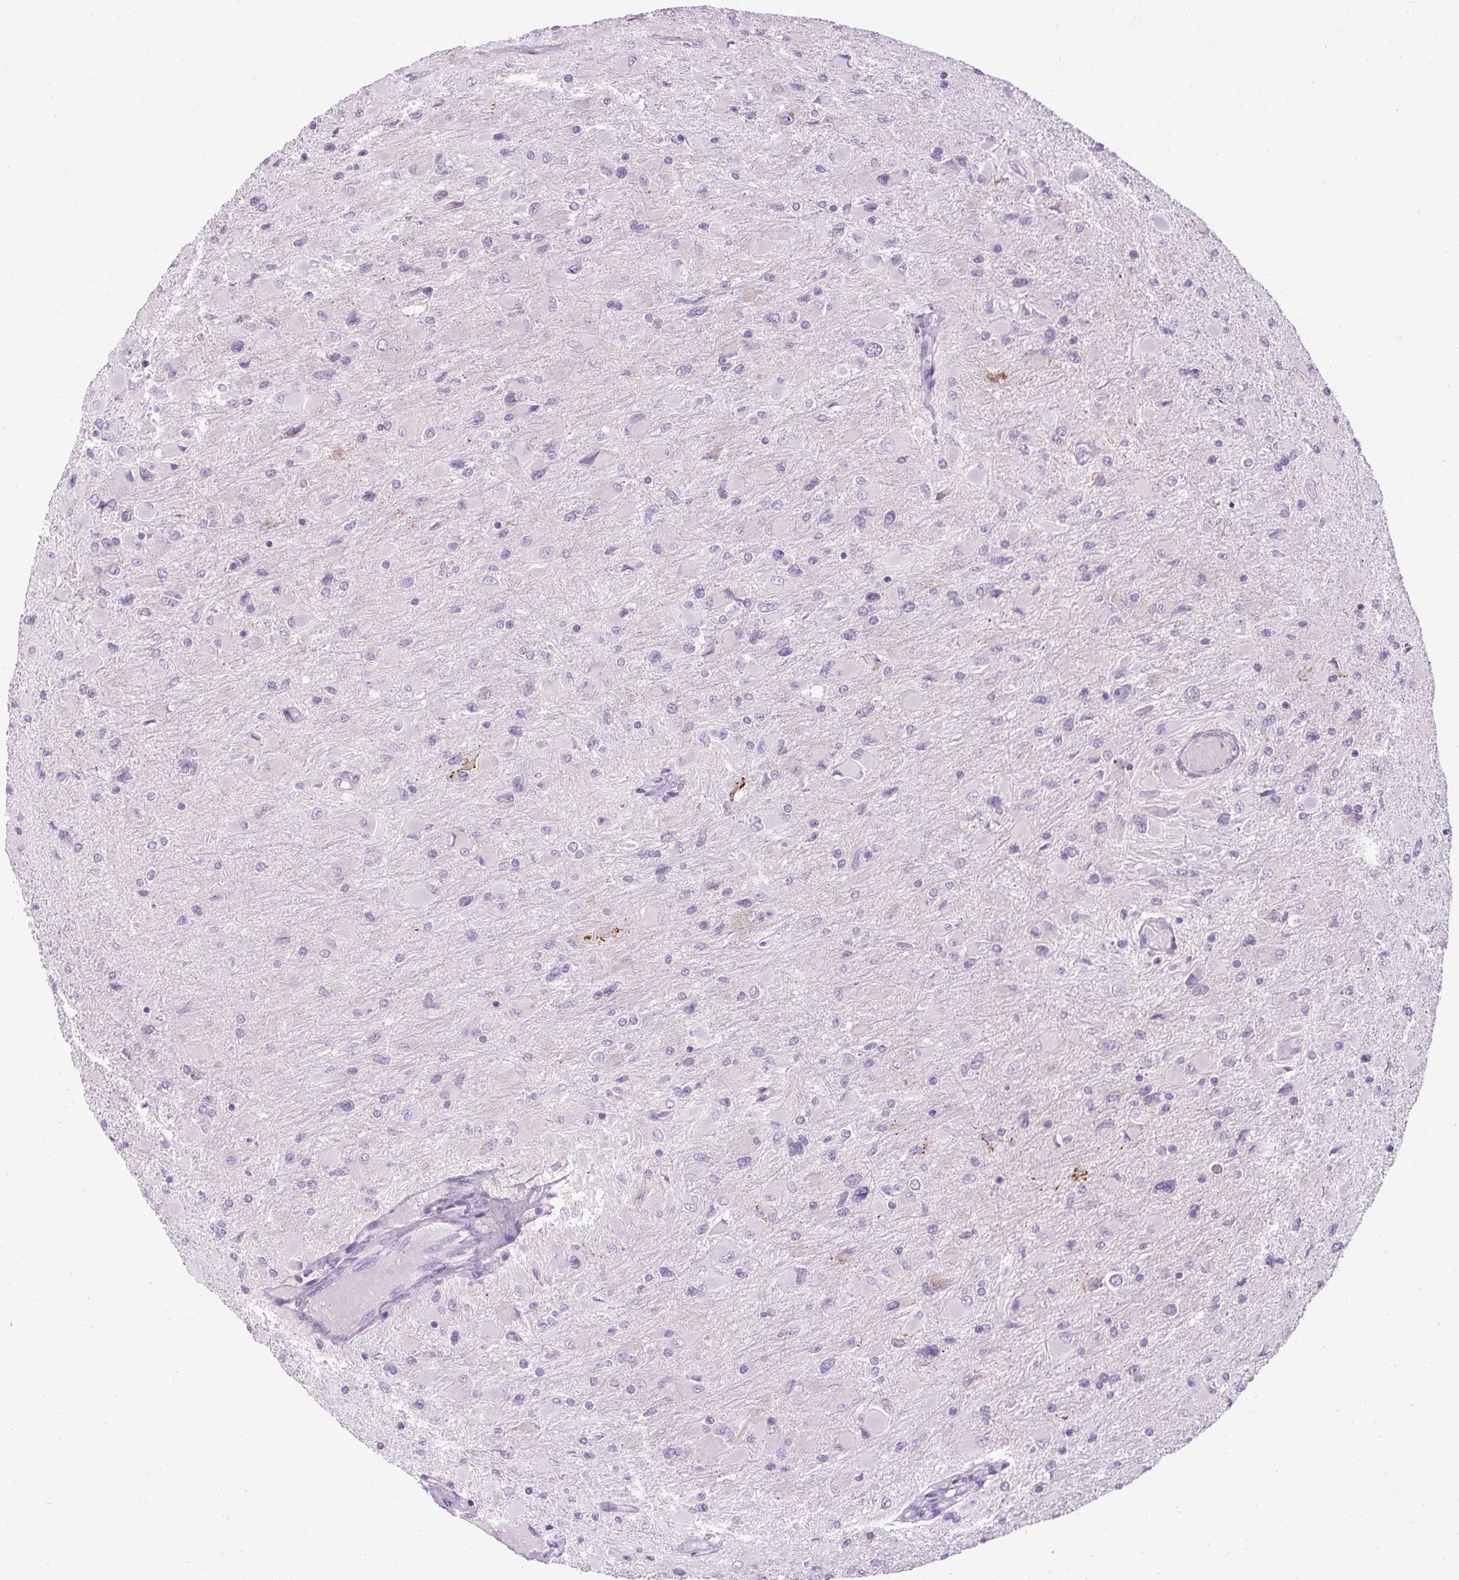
{"staining": {"intensity": "negative", "quantity": "none", "location": "none"}, "tissue": "glioma", "cell_type": "Tumor cells", "image_type": "cancer", "snomed": [{"axis": "morphology", "description": "Glioma, malignant, High grade"}, {"axis": "topography", "description": "Cerebral cortex"}], "caption": "This is a micrograph of immunohistochemistry staining of glioma, which shows no positivity in tumor cells.", "gene": "ARRDC2", "patient": {"sex": "female", "age": 36}}